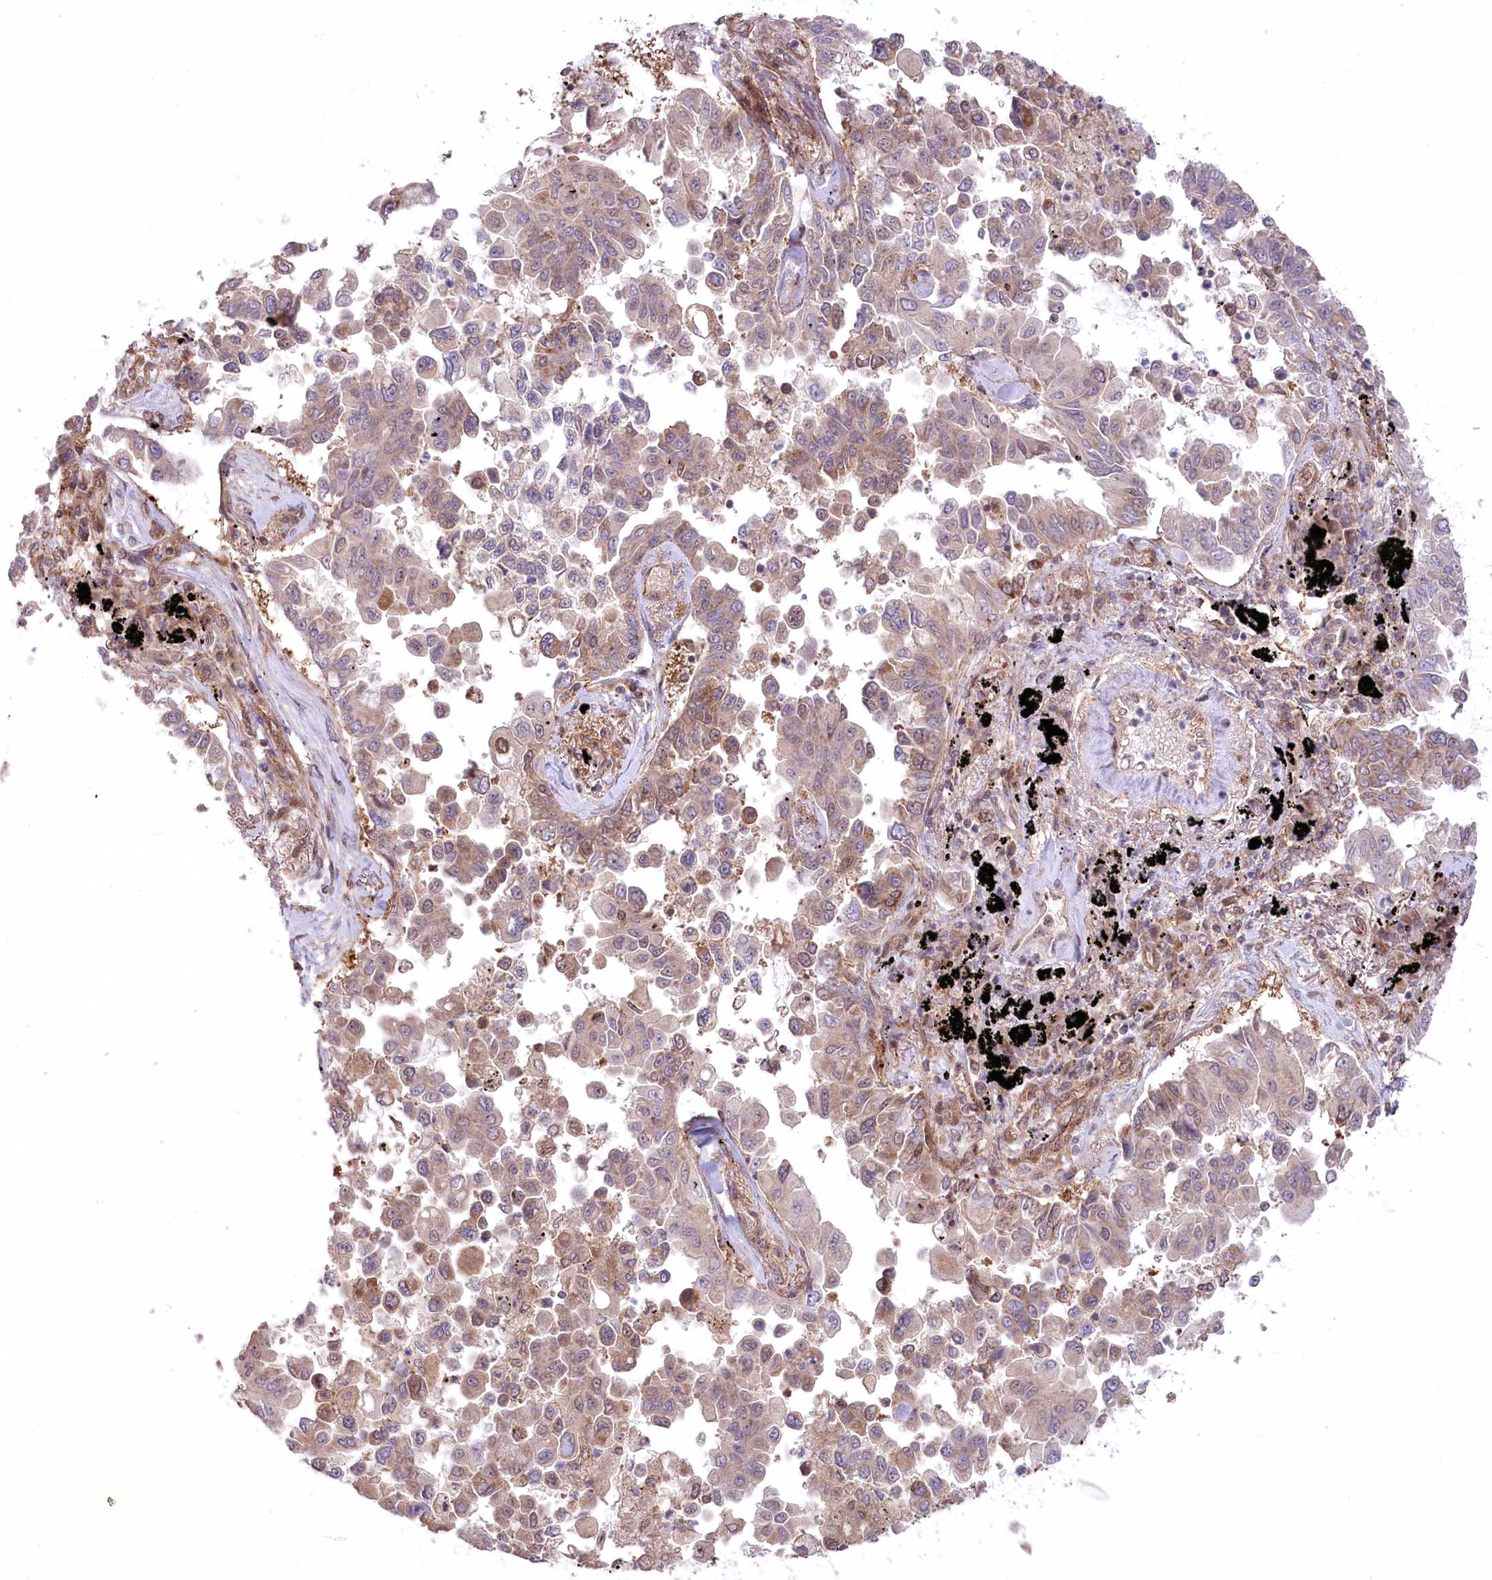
{"staining": {"intensity": "strong", "quantity": "25%-75%", "location": "cytoplasmic/membranous"}, "tissue": "lung cancer", "cell_type": "Tumor cells", "image_type": "cancer", "snomed": [{"axis": "morphology", "description": "Adenocarcinoma, NOS"}, {"axis": "topography", "description": "Lung"}], "caption": "Approximately 25%-75% of tumor cells in lung cancer (adenocarcinoma) demonstrate strong cytoplasmic/membranous protein staining as visualized by brown immunohistochemical staining.", "gene": "CCDC91", "patient": {"sex": "female", "age": 67}}